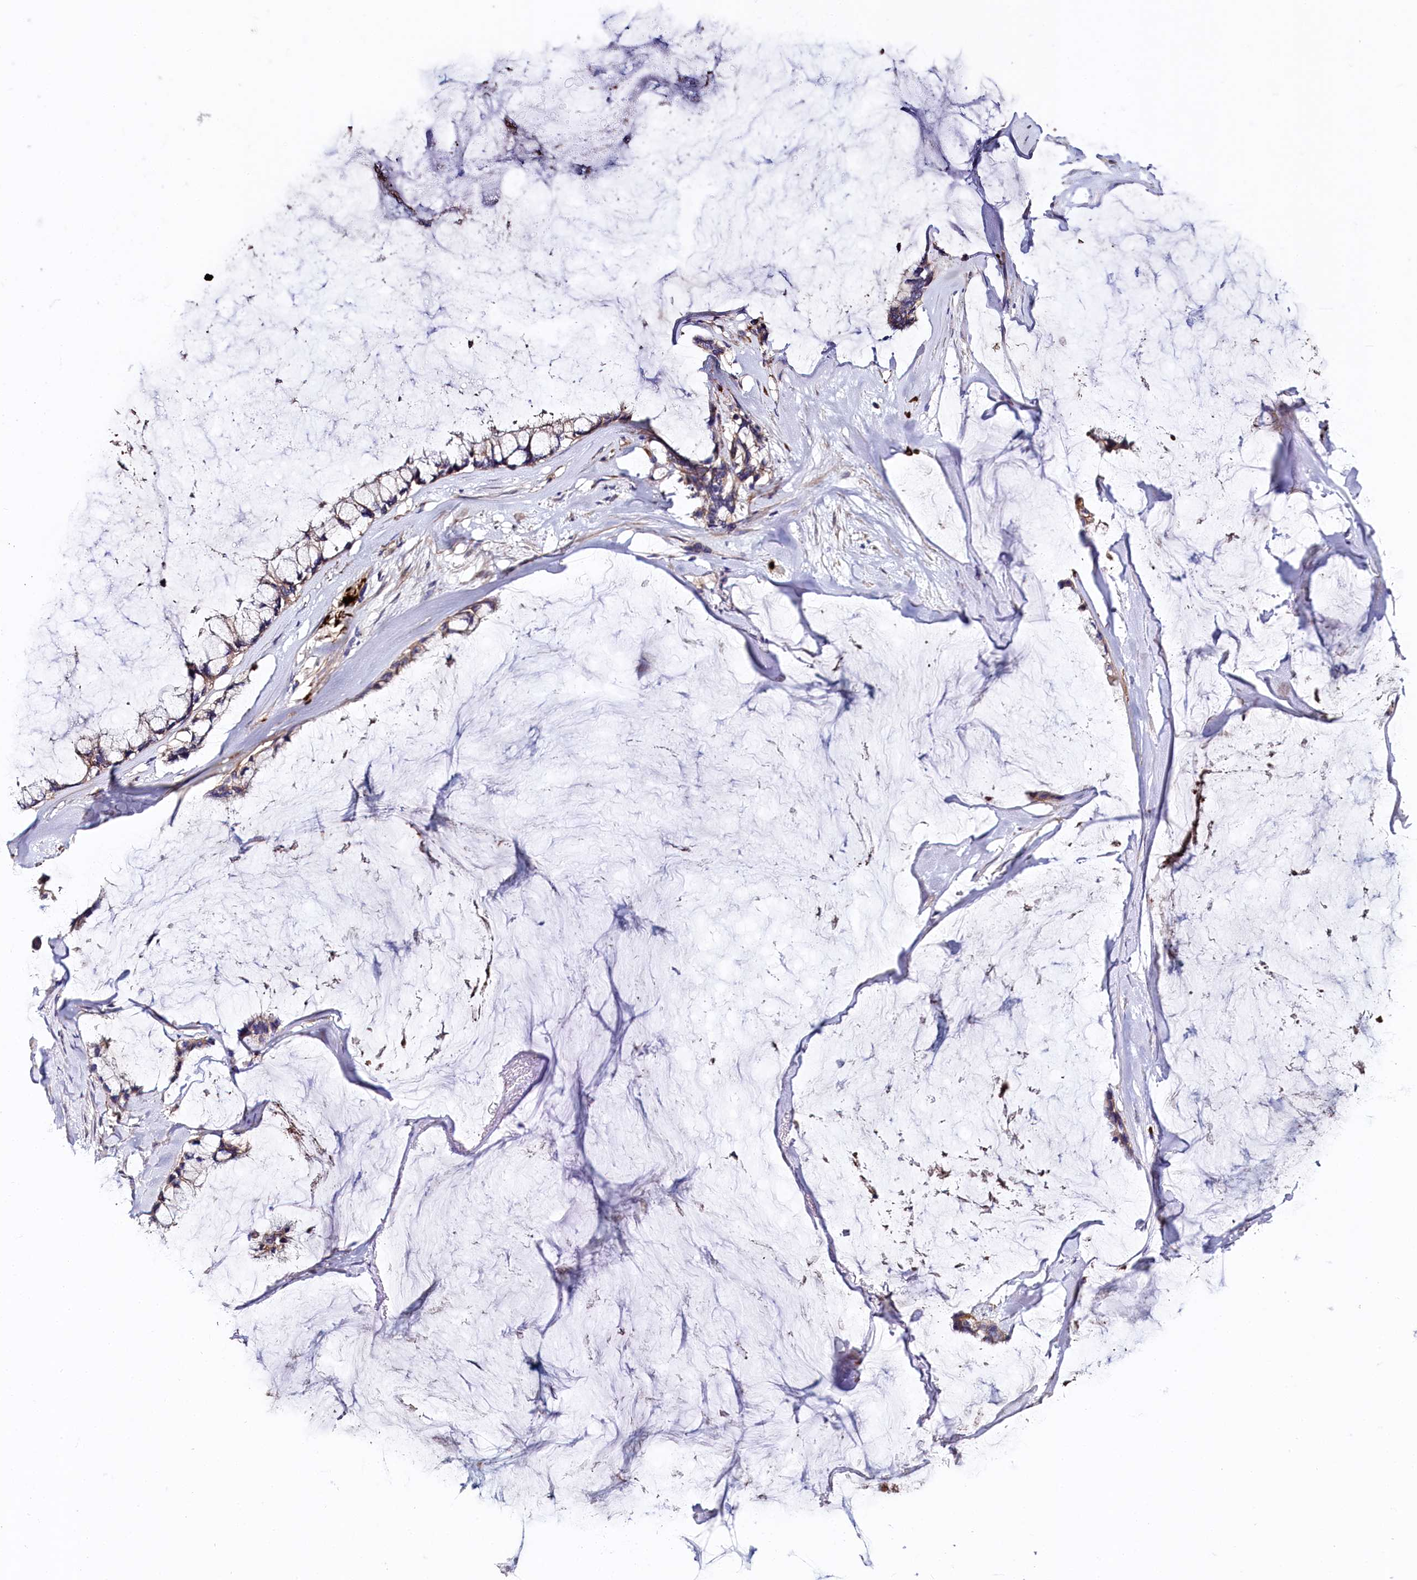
{"staining": {"intensity": "moderate", "quantity": ">75%", "location": "cytoplasmic/membranous"}, "tissue": "ovarian cancer", "cell_type": "Tumor cells", "image_type": "cancer", "snomed": [{"axis": "morphology", "description": "Cystadenocarcinoma, mucinous, NOS"}, {"axis": "topography", "description": "Ovary"}], "caption": "IHC histopathology image of ovarian cancer stained for a protein (brown), which reveals medium levels of moderate cytoplasmic/membranous positivity in approximately >75% of tumor cells.", "gene": "SPRYD3", "patient": {"sex": "female", "age": 39}}